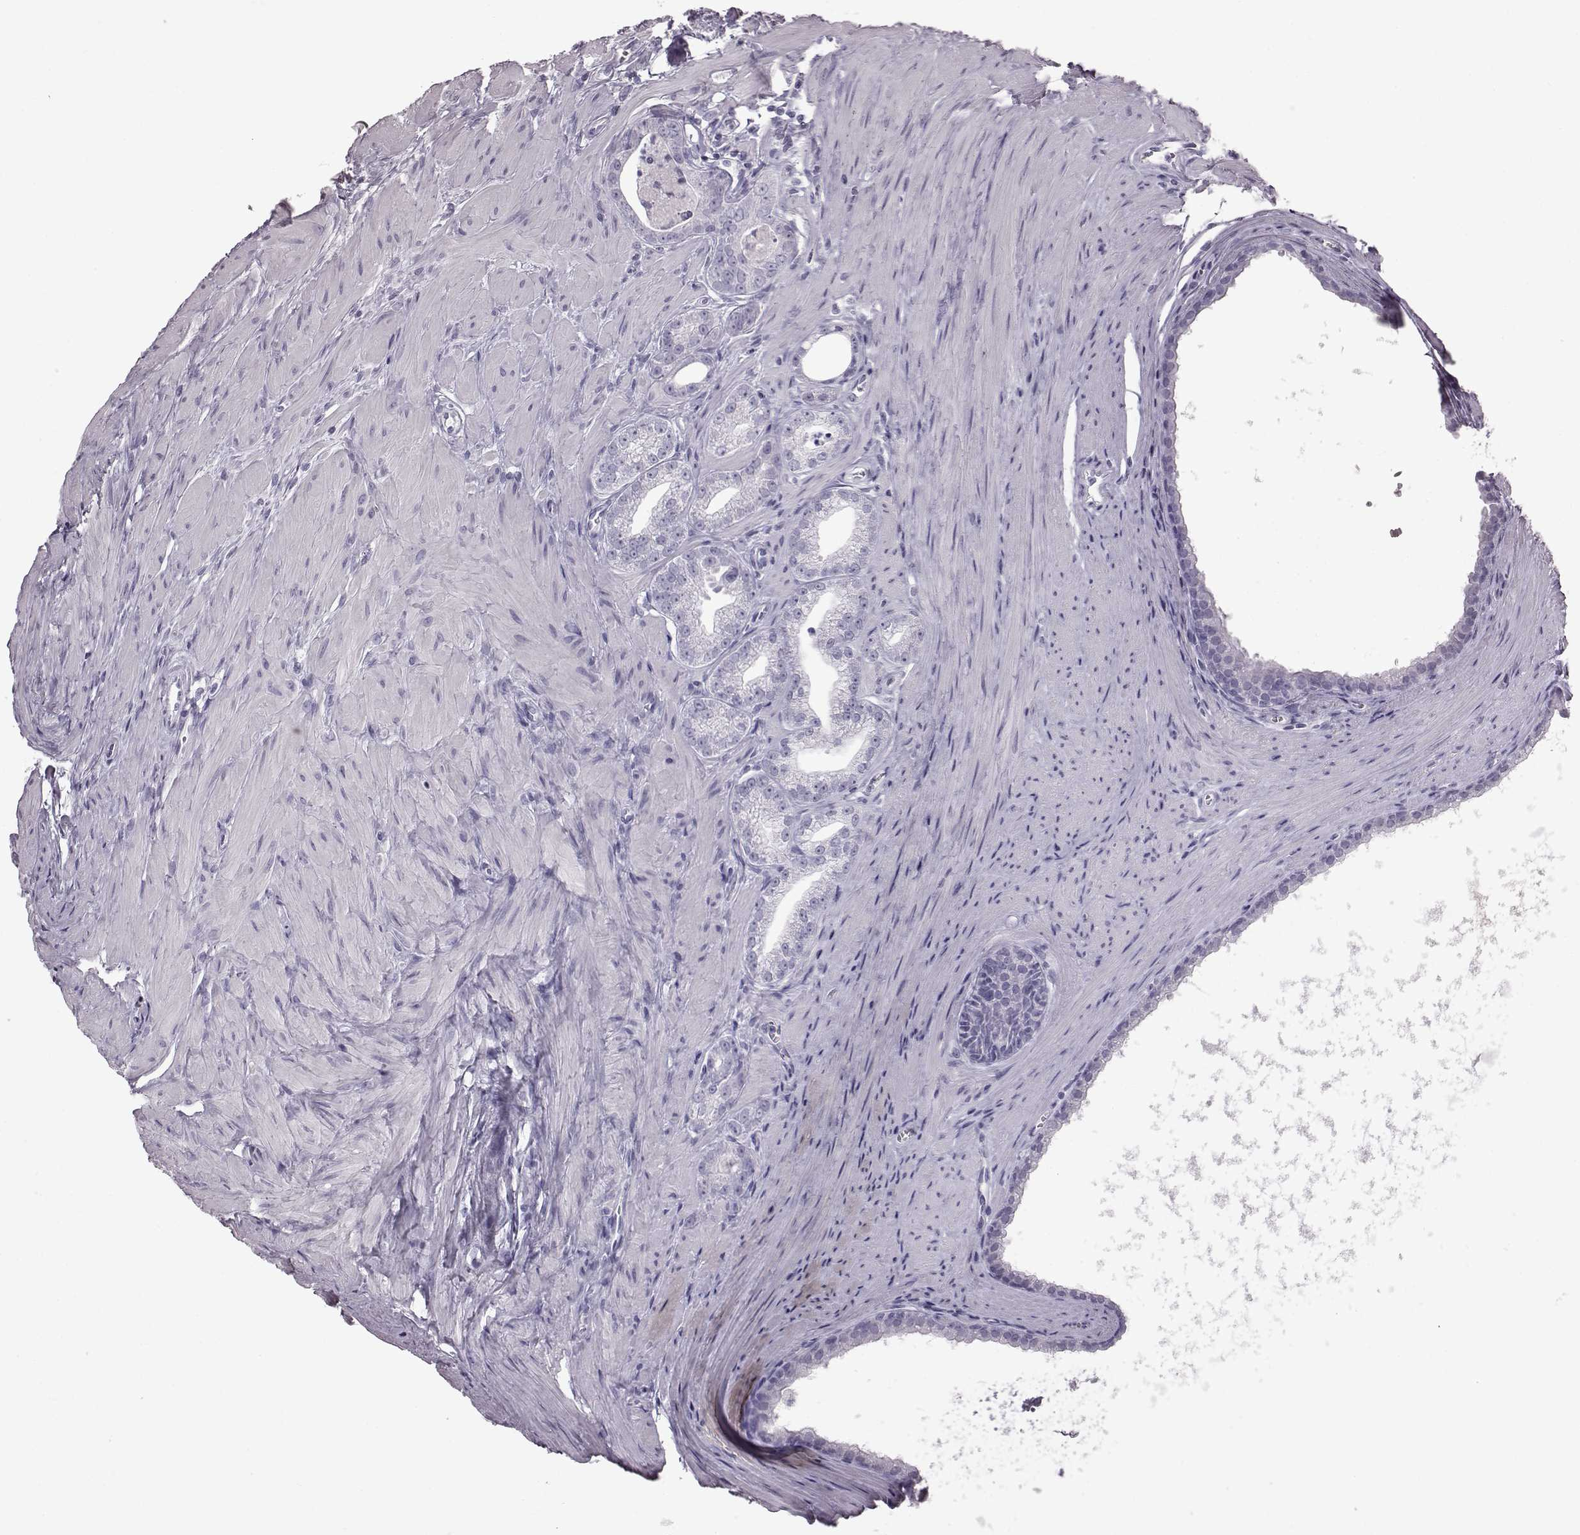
{"staining": {"intensity": "negative", "quantity": "none", "location": "none"}, "tissue": "prostate cancer", "cell_type": "Tumor cells", "image_type": "cancer", "snomed": [{"axis": "morphology", "description": "Adenocarcinoma, NOS"}, {"axis": "topography", "description": "Prostate"}], "caption": "Tumor cells show no significant protein expression in prostate cancer (adenocarcinoma). Nuclei are stained in blue.", "gene": "TCHHL1", "patient": {"sex": "male", "age": 71}}